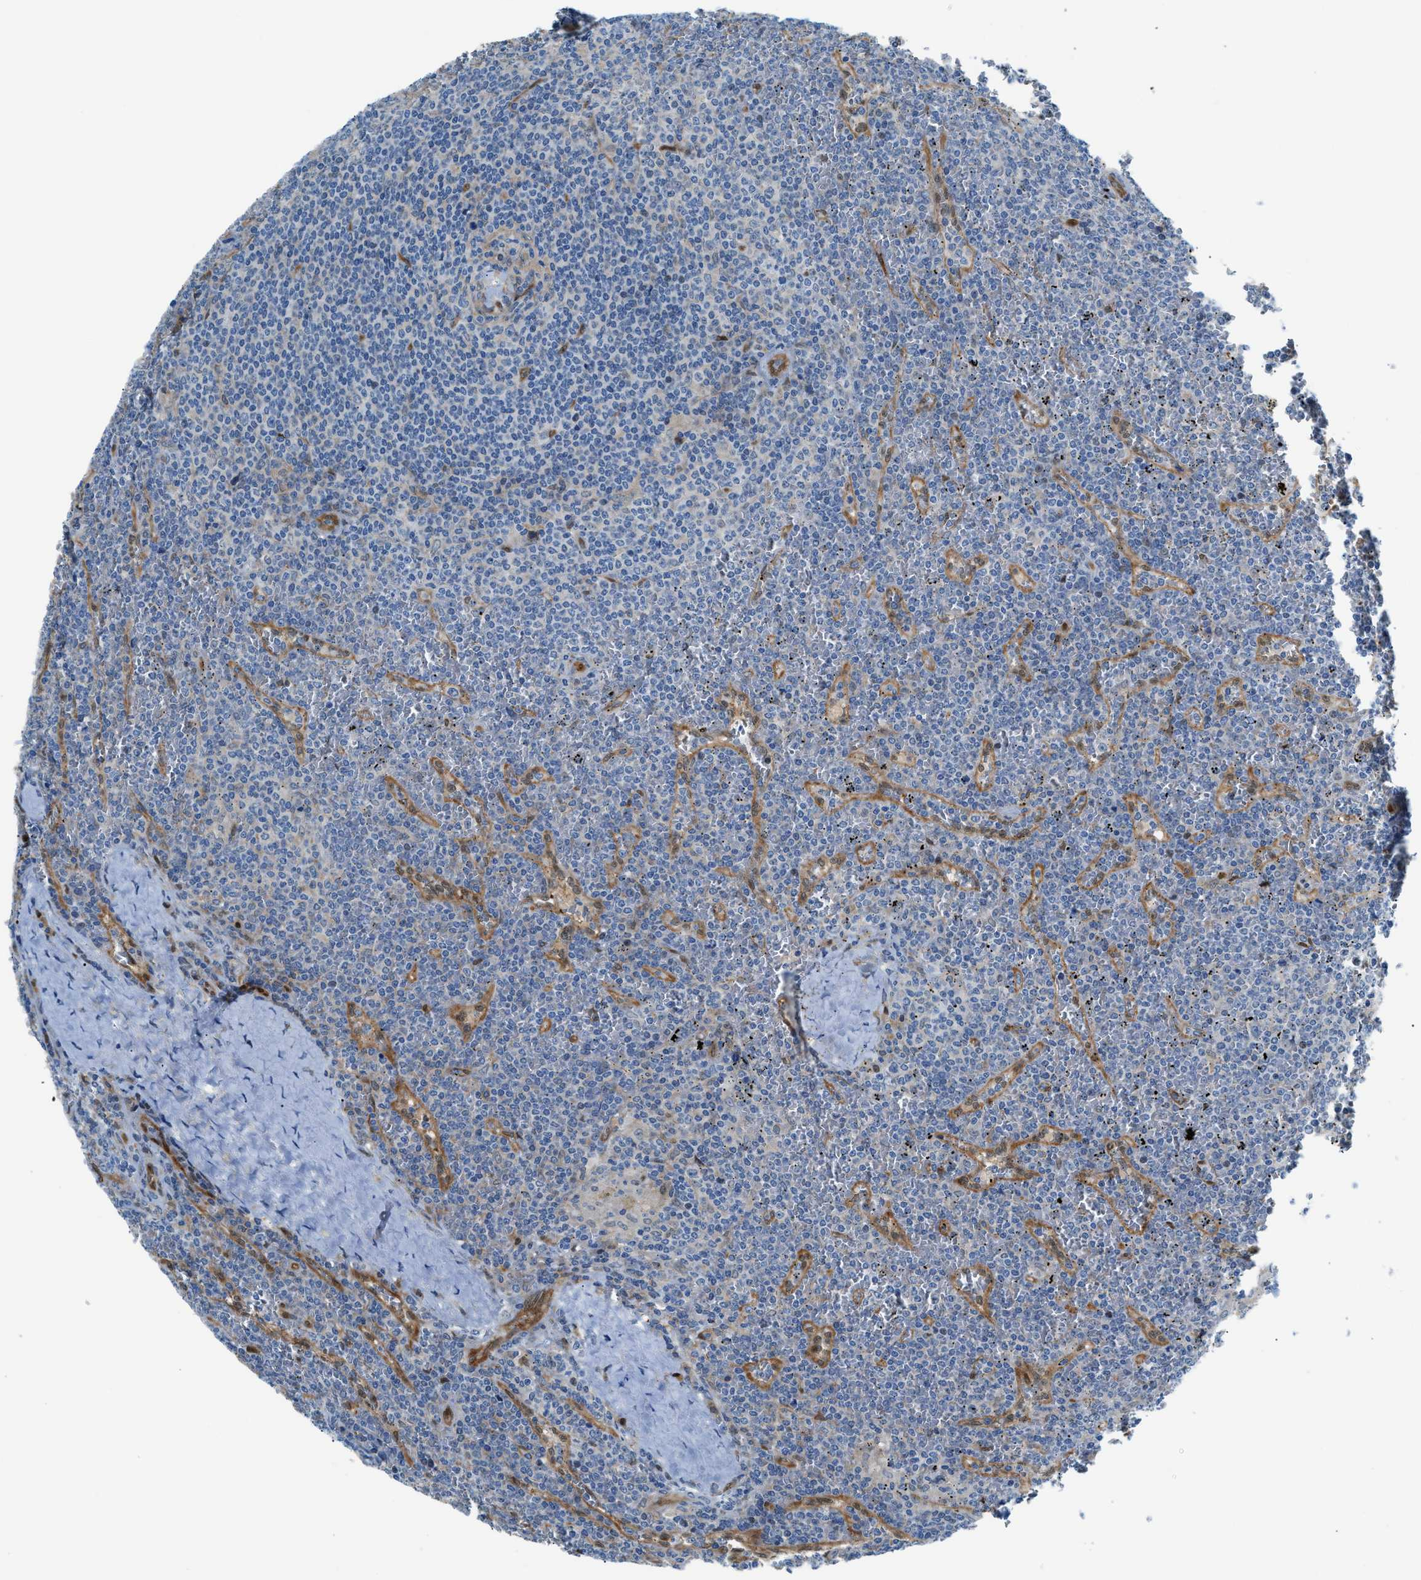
{"staining": {"intensity": "negative", "quantity": "none", "location": "none"}, "tissue": "lymphoma", "cell_type": "Tumor cells", "image_type": "cancer", "snomed": [{"axis": "morphology", "description": "Malignant lymphoma, non-Hodgkin's type, Low grade"}, {"axis": "topography", "description": "Spleen"}], "caption": "A micrograph of human lymphoma is negative for staining in tumor cells.", "gene": "YWHAE", "patient": {"sex": "female", "age": 19}}